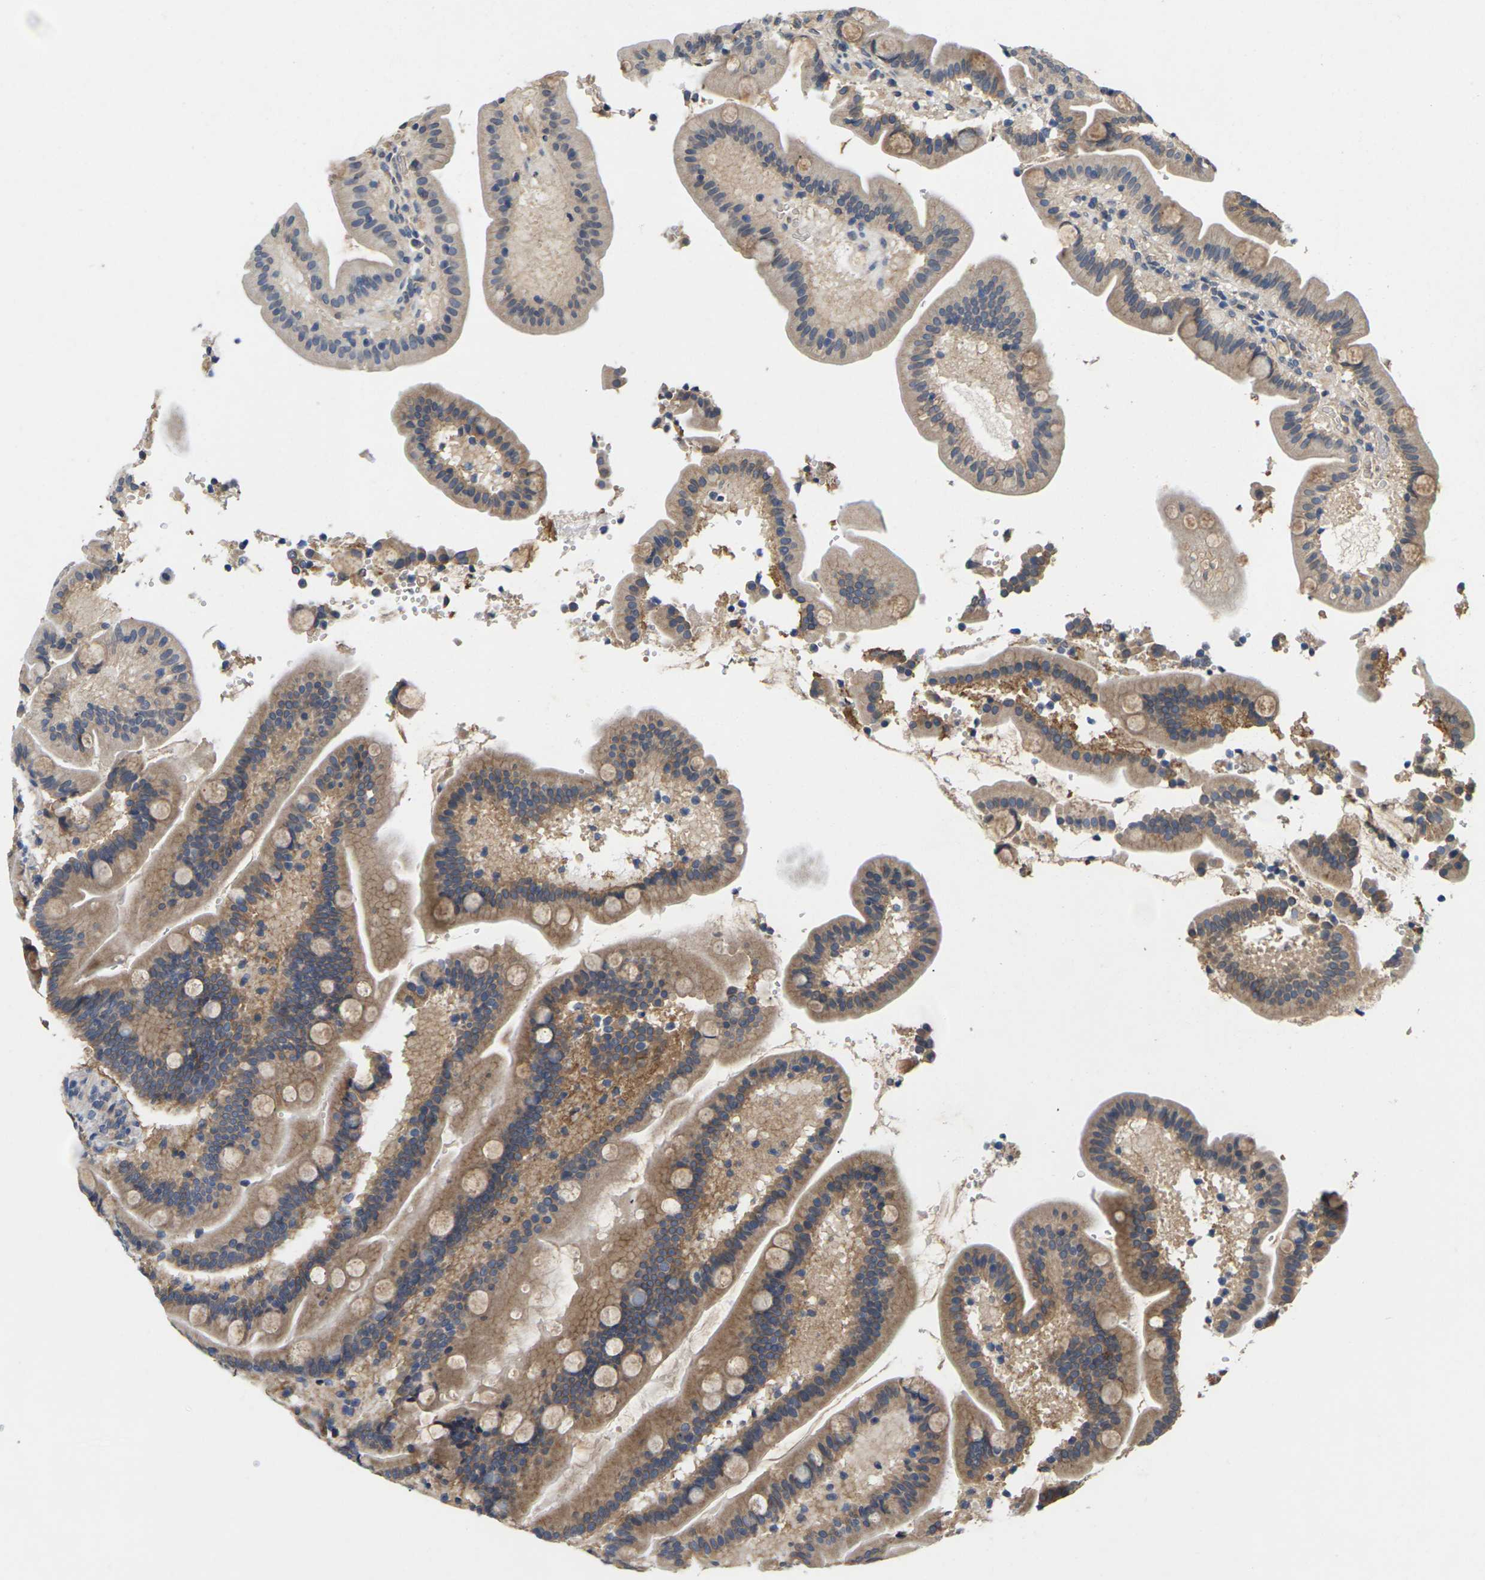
{"staining": {"intensity": "weak", "quantity": ">75%", "location": "cytoplasmic/membranous"}, "tissue": "duodenum", "cell_type": "Glandular cells", "image_type": "normal", "snomed": [{"axis": "morphology", "description": "Normal tissue, NOS"}, {"axis": "topography", "description": "Duodenum"}], "caption": "Weak cytoplasmic/membranous expression is identified in approximately >75% of glandular cells in unremarkable duodenum.", "gene": "SLC2A2", "patient": {"sex": "male", "age": 54}}